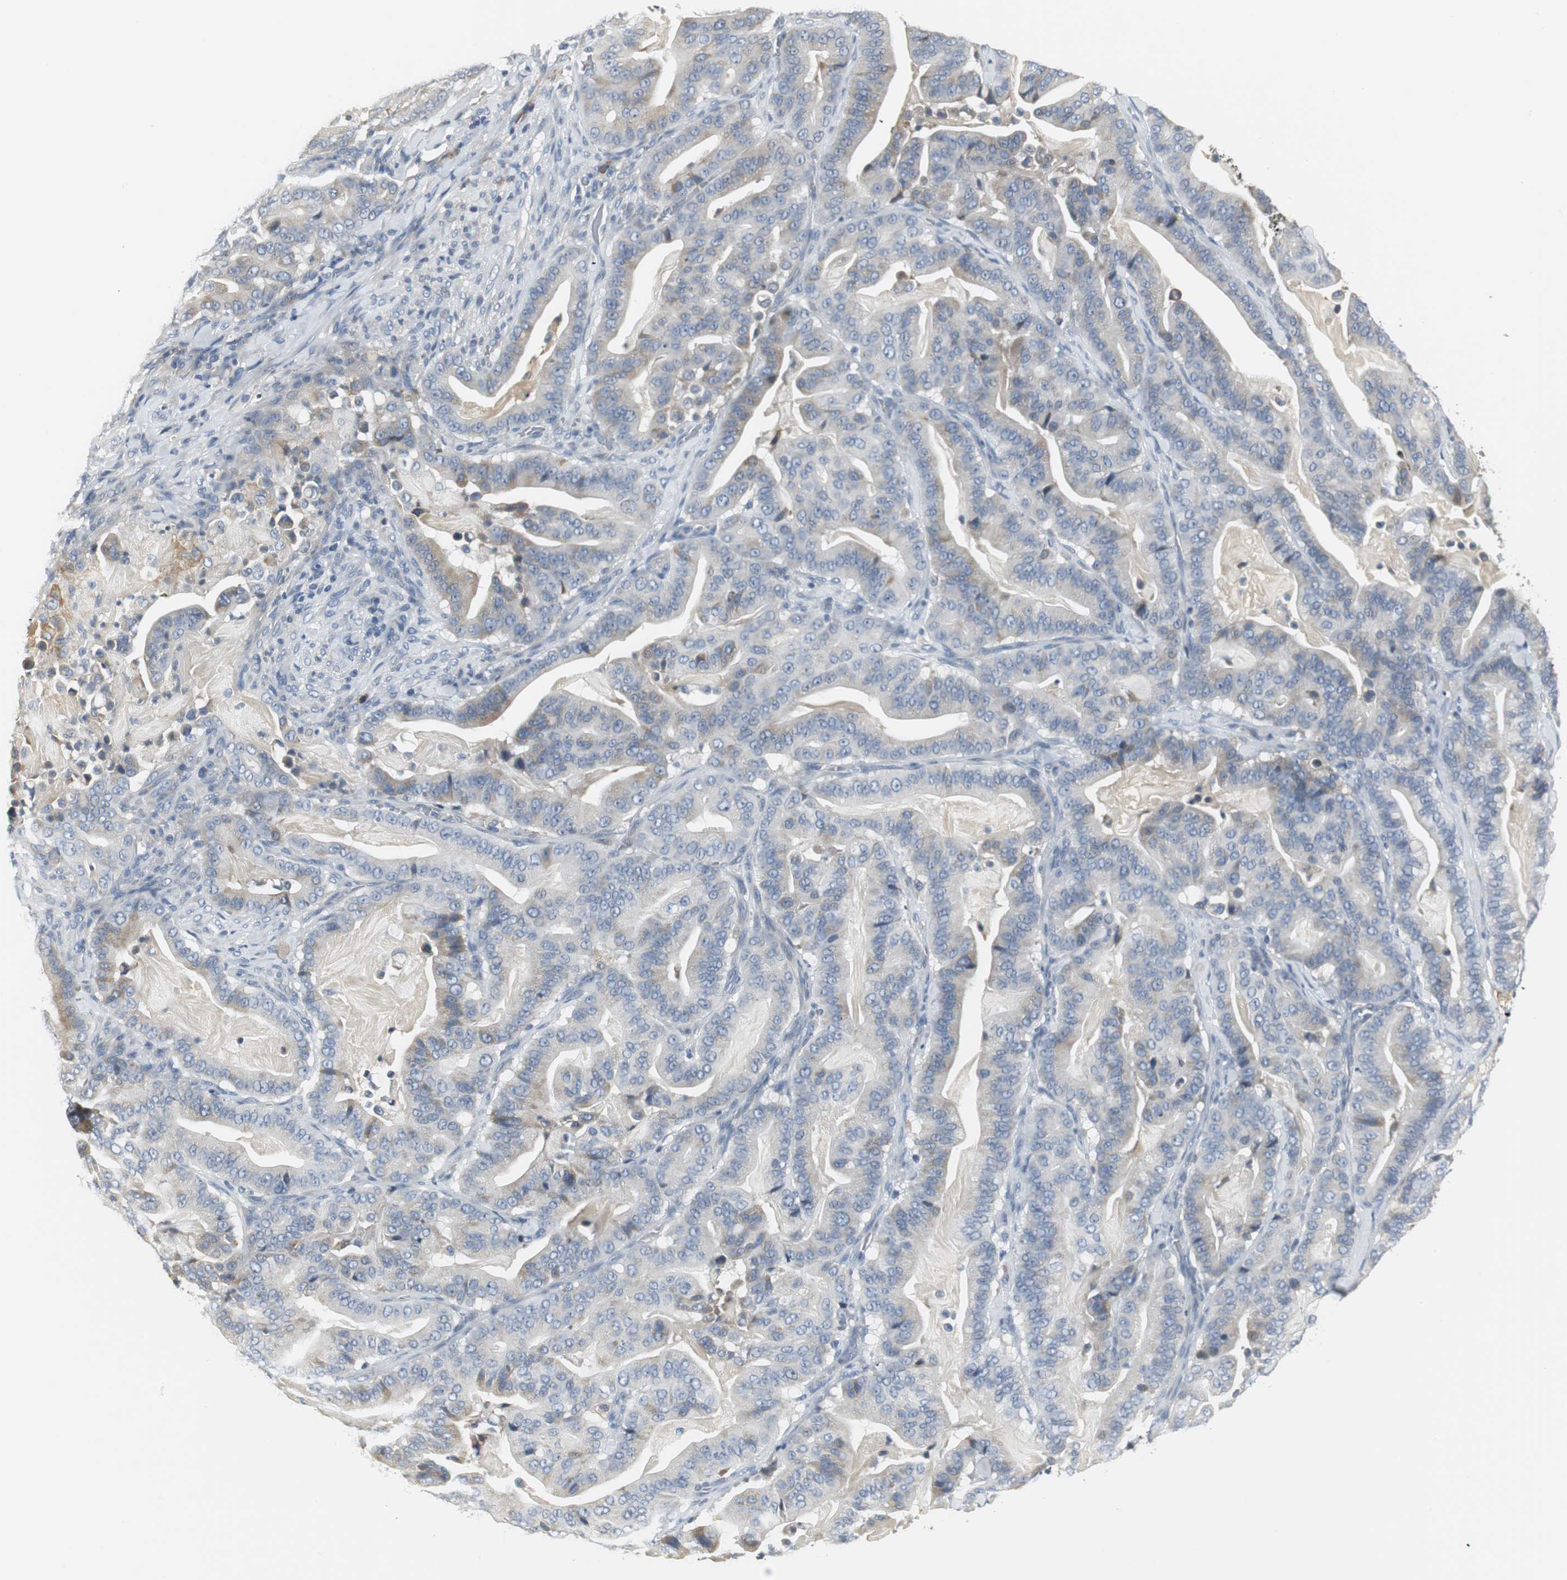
{"staining": {"intensity": "moderate", "quantity": "25%-75%", "location": "cytoplasmic/membranous"}, "tissue": "pancreatic cancer", "cell_type": "Tumor cells", "image_type": "cancer", "snomed": [{"axis": "morphology", "description": "Adenocarcinoma, NOS"}, {"axis": "topography", "description": "Pancreas"}], "caption": "Immunohistochemistry (IHC) of pancreatic adenocarcinoma demonstrates medium levels of moderate cytoplasmic/membranous positivity in about 25%-75% of tumor cells.", "gene": "SLC2A5", "patient": {"sex": "male", "age": 63}}